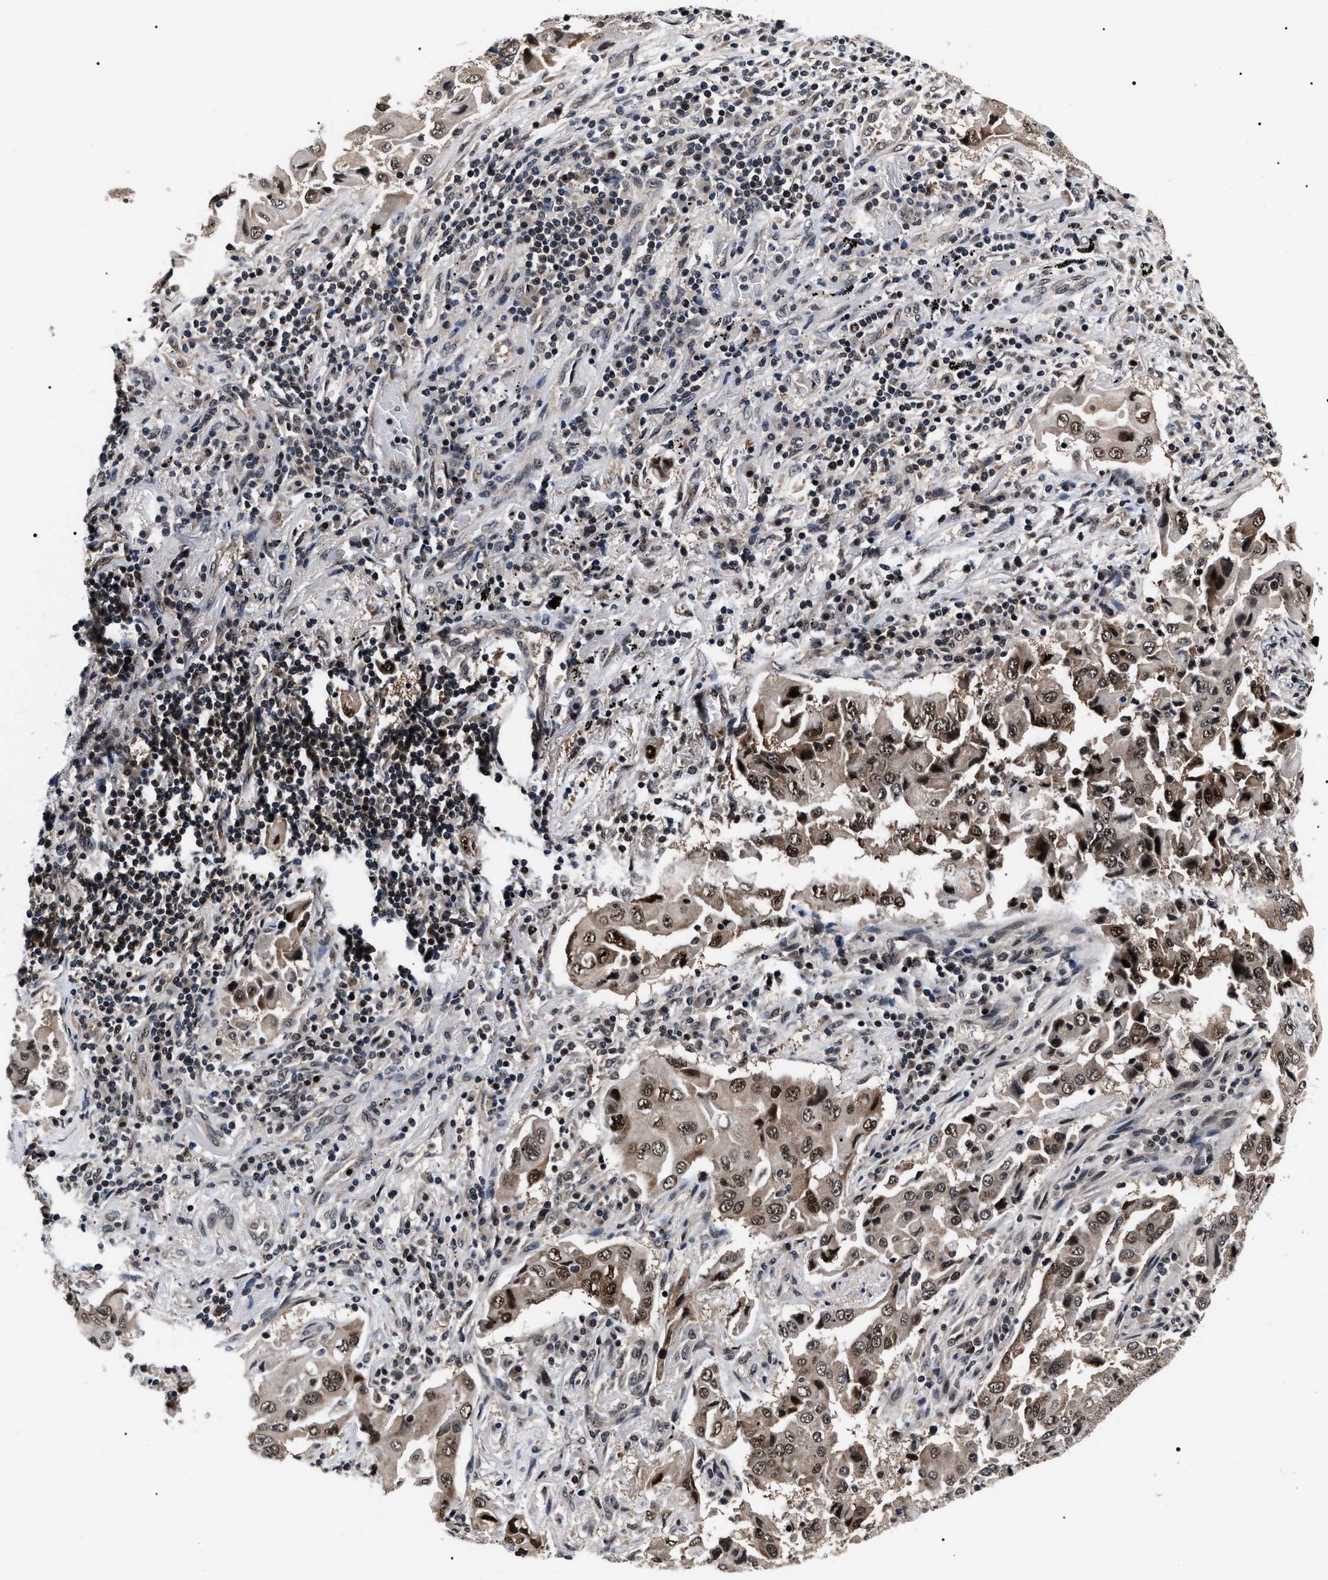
{"staining": {"intensity": "moderate", "quantity": "25%-75%", "location": "cytoplasmic/membranous,nuclear"}, "tissue": "lung cancer", "cell_type": "Tumor cells", "image_type": "cancer", "snomed": [{"axis": "morphology", "description": "Adenocarcinoma, NOS"}, {"axis": "topography", "description": "Lung"}], "caption": "About 25%-75% of tumor cells in lung adenocarcinoma show moderate cytoplasmic/membranous and nuclear protein positivity as visualized by brown immunohistochemical staining.", "gene": "CSNK2A1", "patient": {"sex": "female", "age": 65}}